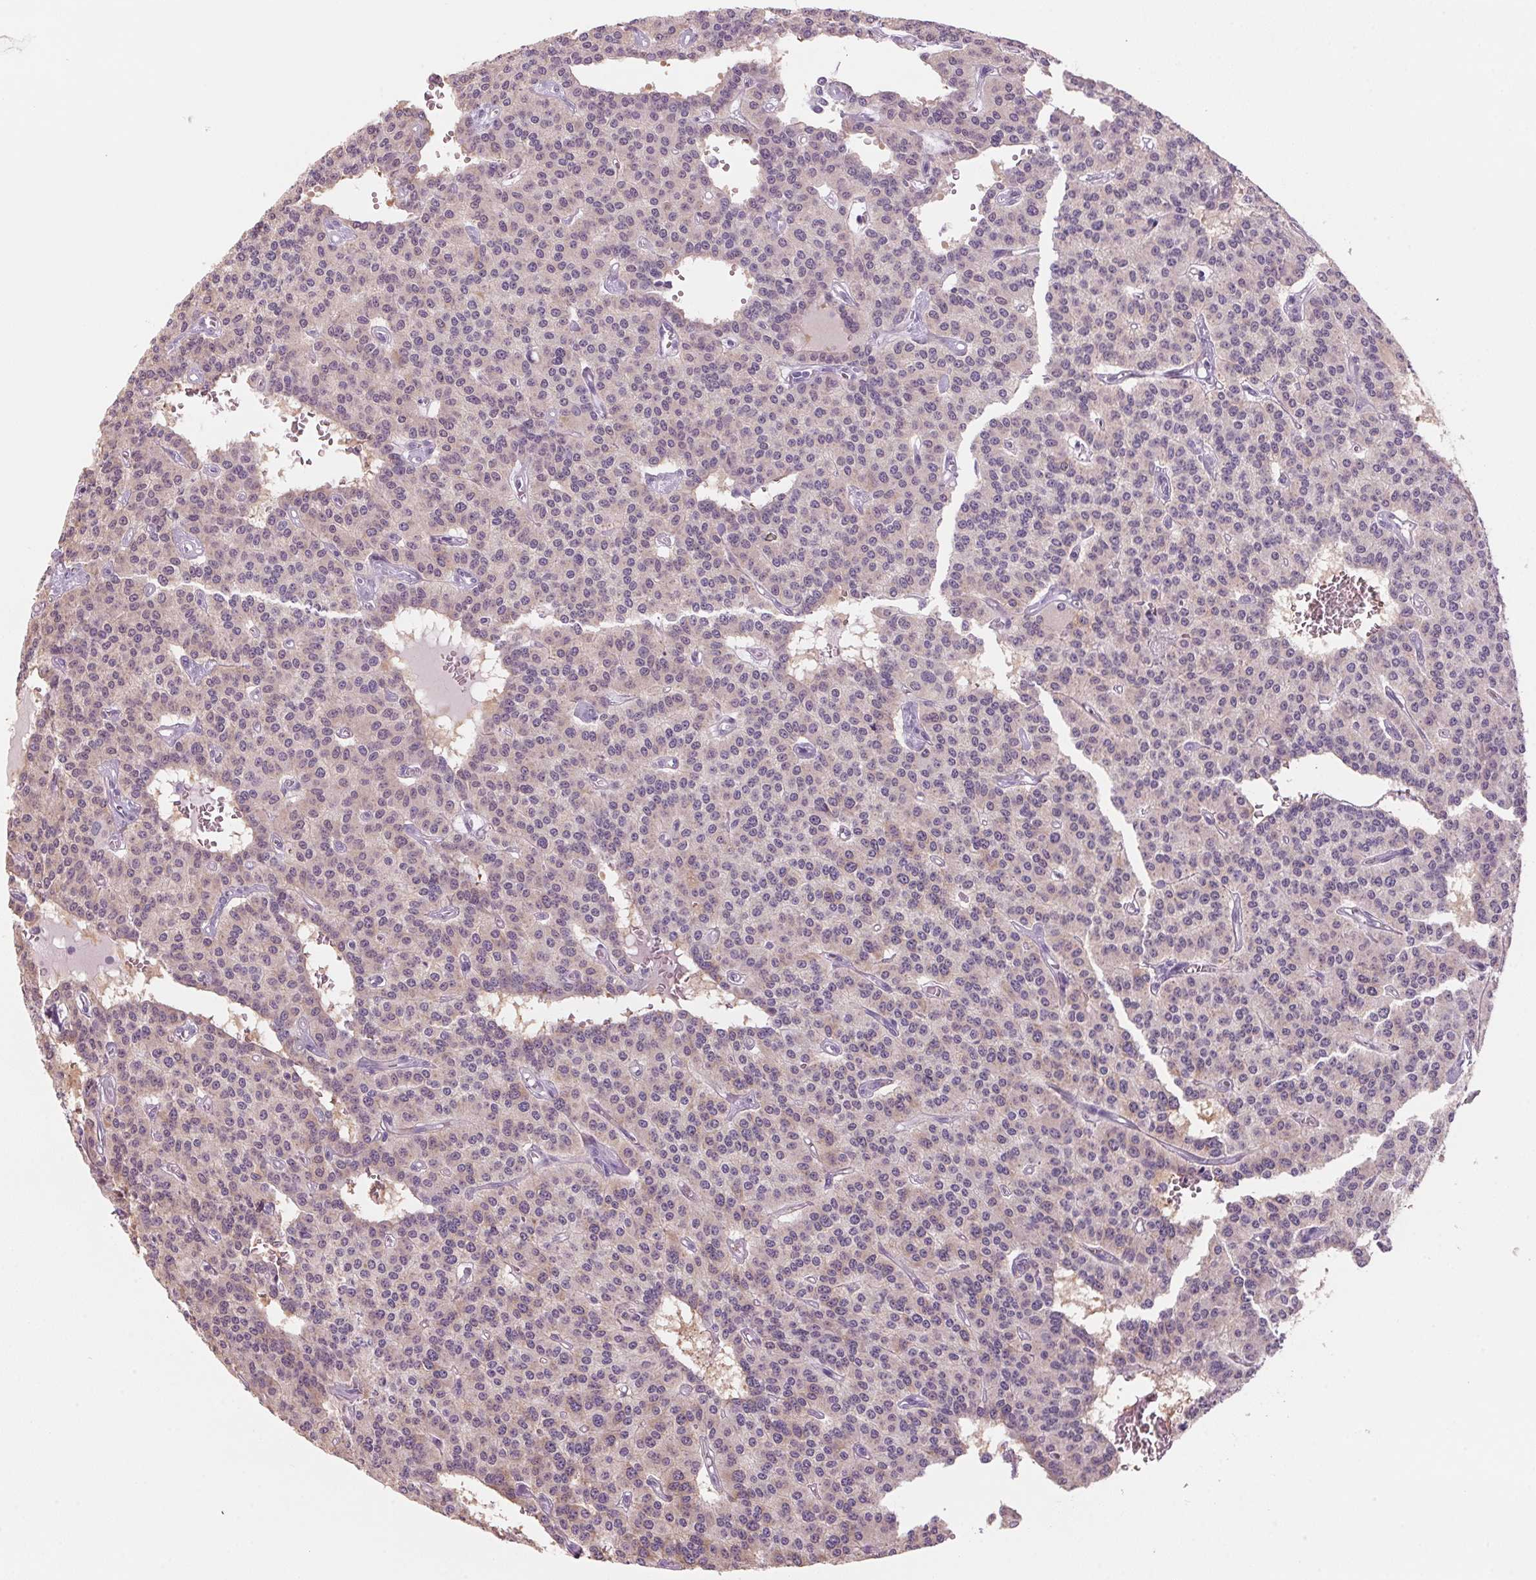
{"staining": {"intensity": "negative", "quantity": "none", "location": "none"}, "tissue": "carcinoid", "cell_type": "Tumor cells", "image_type": "cancer", "snomed": [{"axis": "morphology", "description": "Carcinoid, malignant, NOS"}, {"axis": "topography", "description": "Lung"}], "caption": "Image shows no significant protein expression in tumor cells of carcinoid (malignant).", "gene": "ADAM20", "patient": {"sex": "female", "age": 71}}